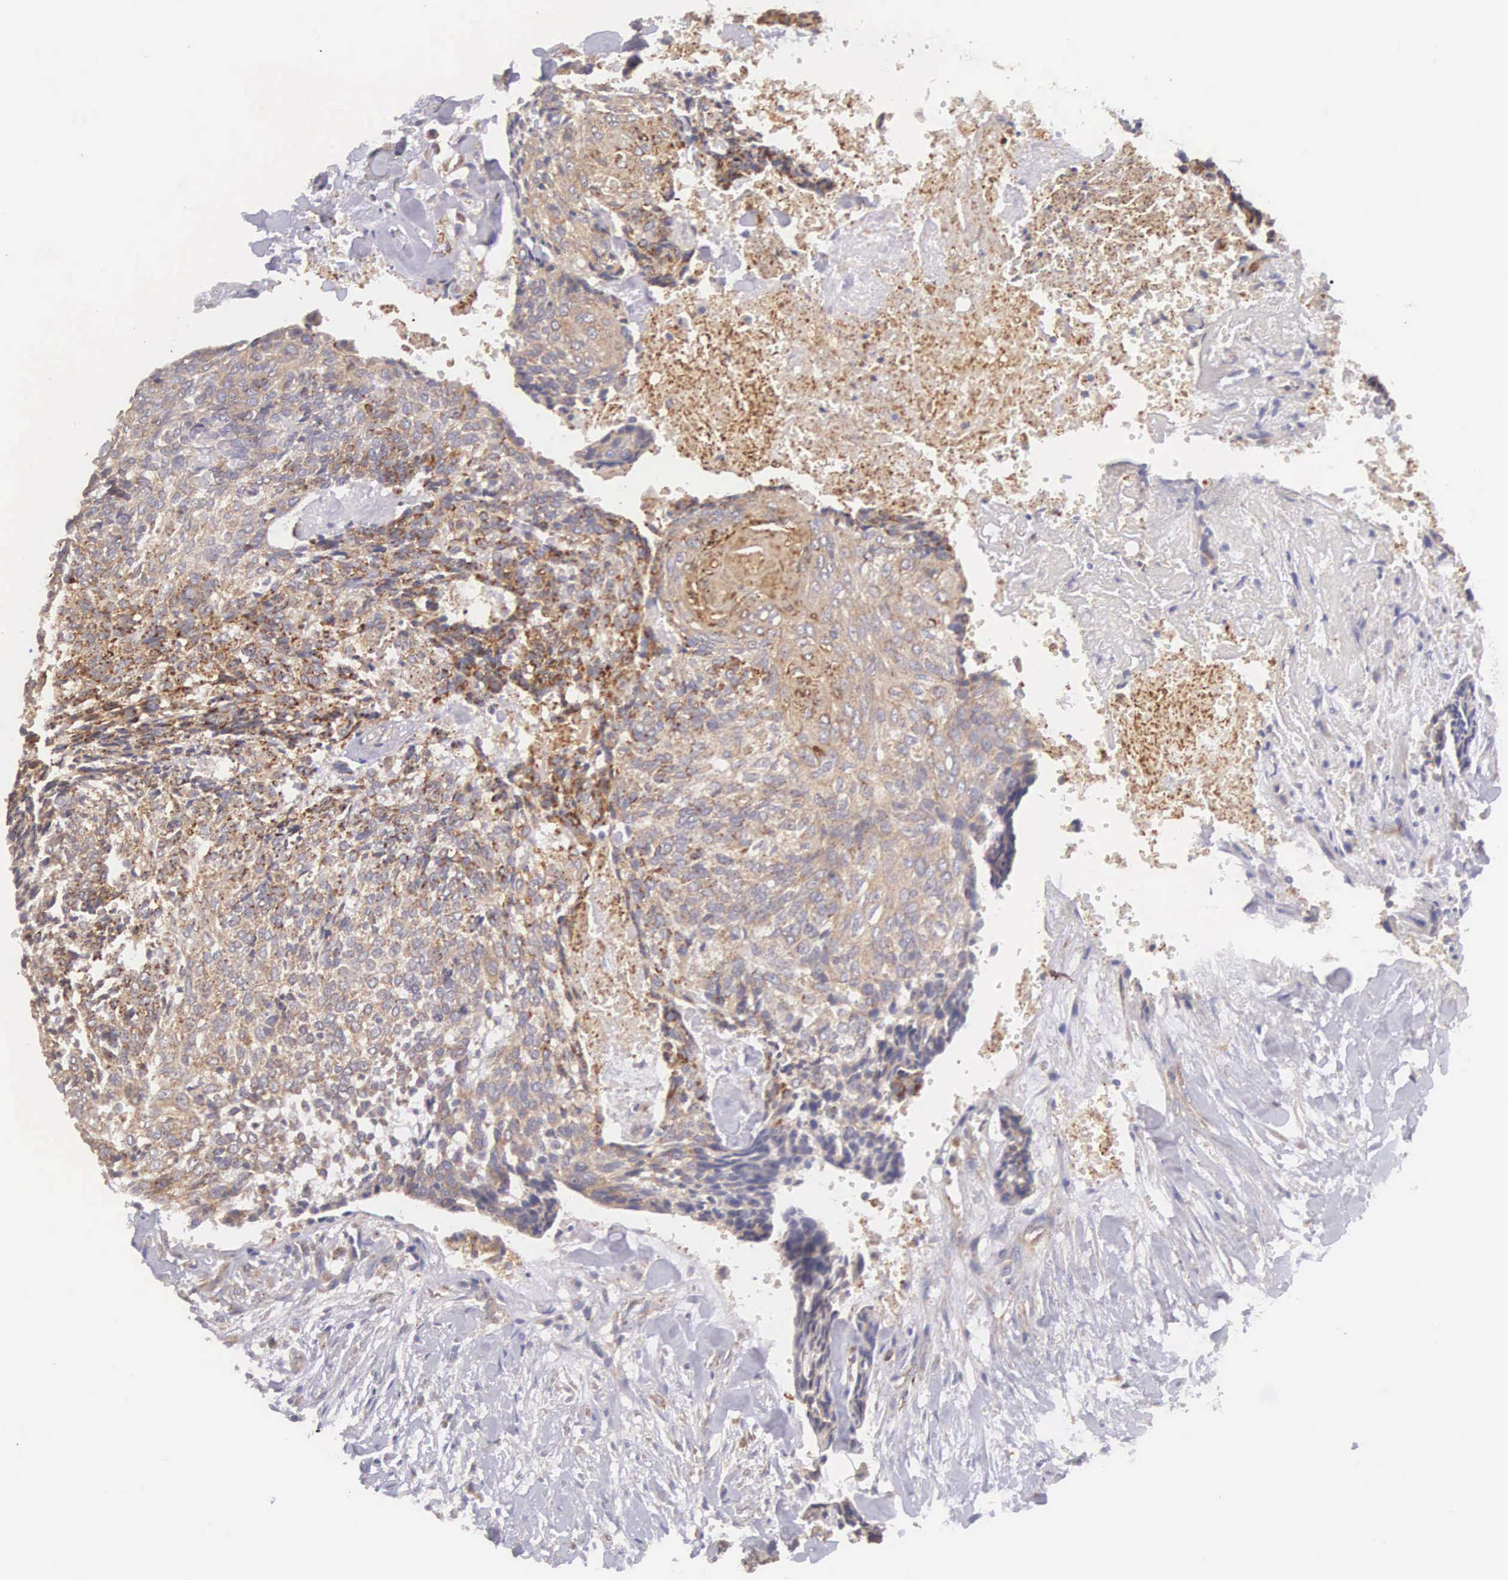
{"staining": {"intensity": "weak", "quantity": ">75%", "location": "cytoplasmic/membranous"}, "tissue": "head and neck cancer", "cell_type": "Tumor cells", "image_type": "cancer", "snomed": [{"axis": "morphology", "description": "Squamous cell carcinoma, NOS"}, {"axis": "topography", "description": "Salivary gland"}, {"axis": "topography", "description": "Head-Neck"}], "caption": "This photomicrograph shows immunohistochemistry staining of human head and neck cancer, with low weak cytoplasmic/membranous expression in about >75% of tumor cells.", "gene": "NSDHL", "patient": {"sex": "male", "age": 70}}